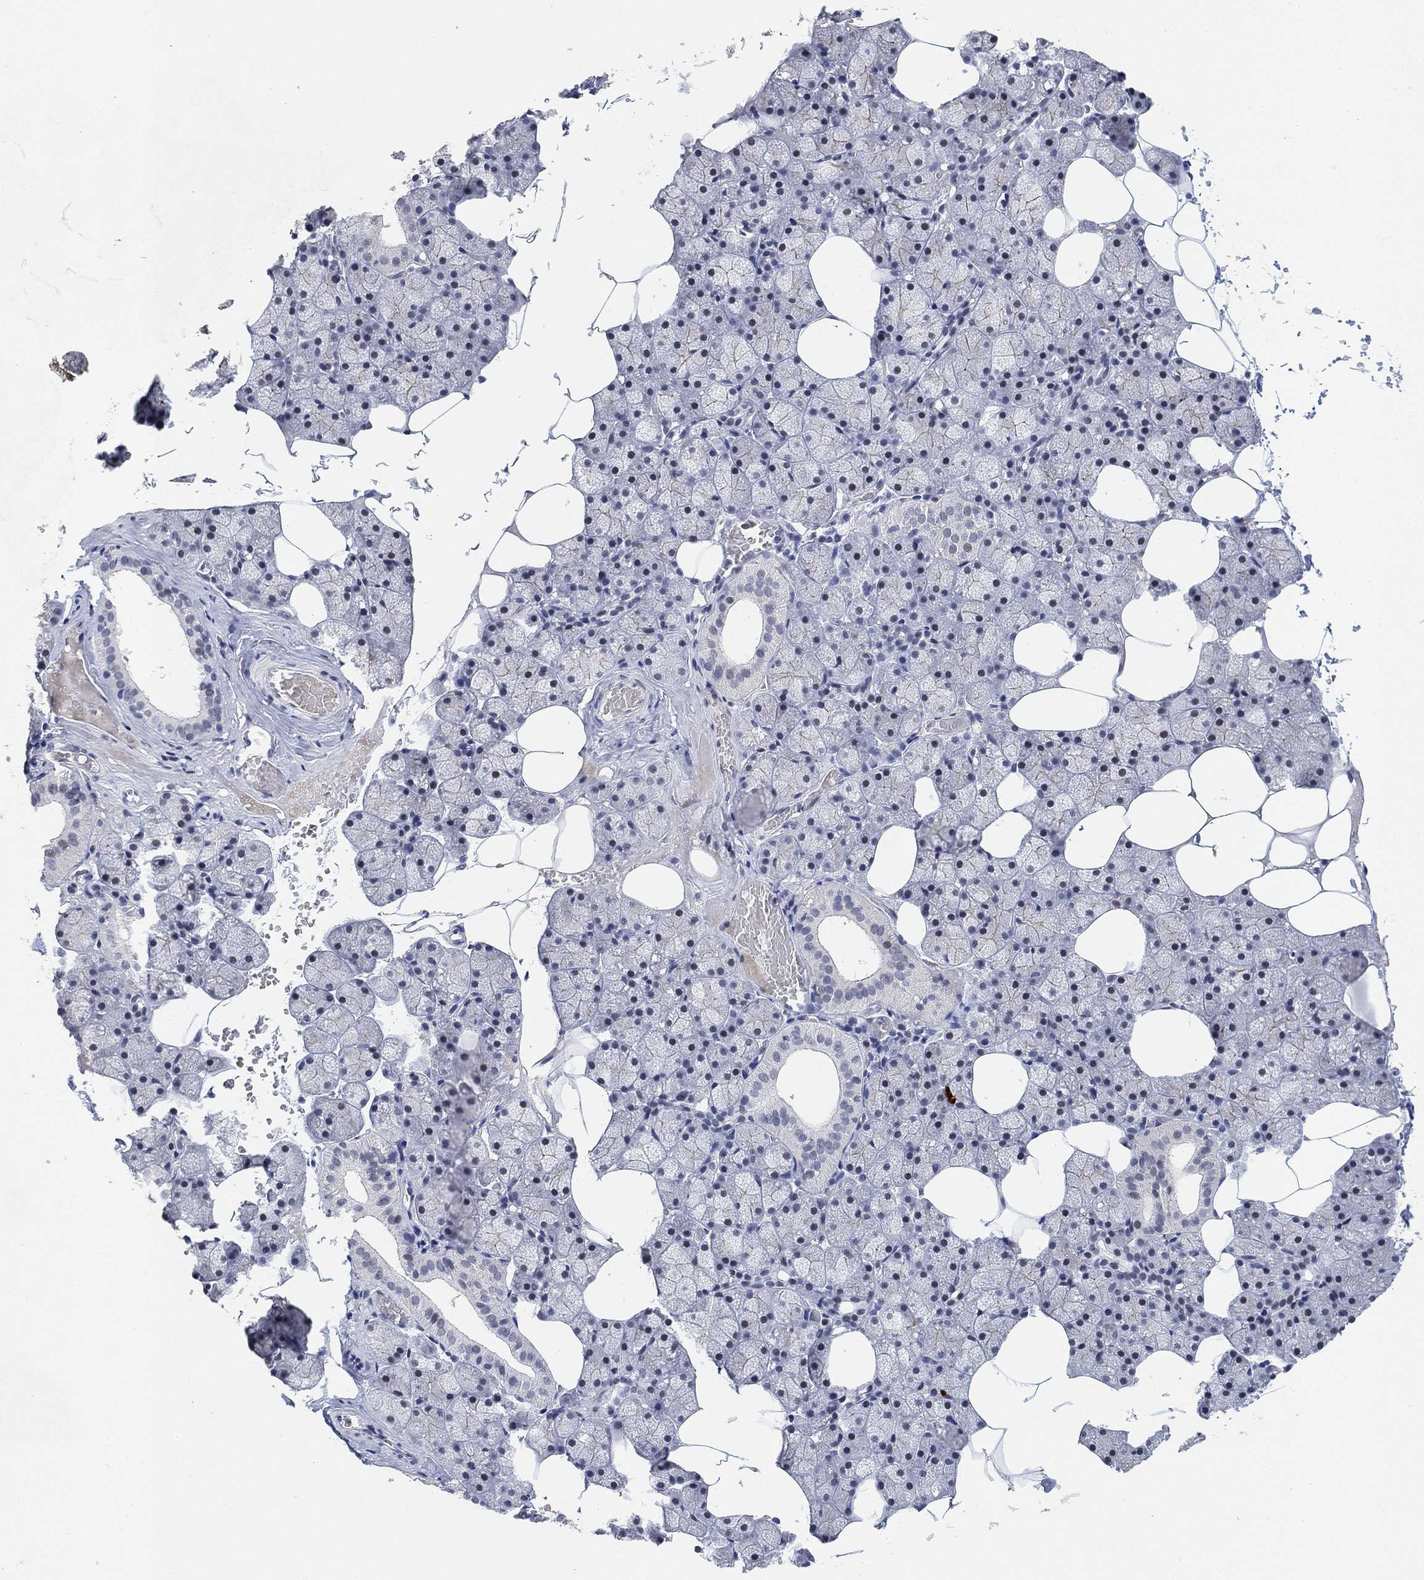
{"staining": {"intensity": "negative", "quantity": "none", "location": "none"}, "tissue": "salivary gland", "cell_type": "Glandular cells", "image_type": "normal", "snomed": [{"axis": "morphology", "description": "Normal tissue, NOS"}, {"axis": "topography", "description": "Salivary gland"}], "caption": "Human salivary gland stained for a protein using IHC shows no staining in glandular cells.", "gene": "PAX6", "patient": {"sex": "male", "age": 38}}